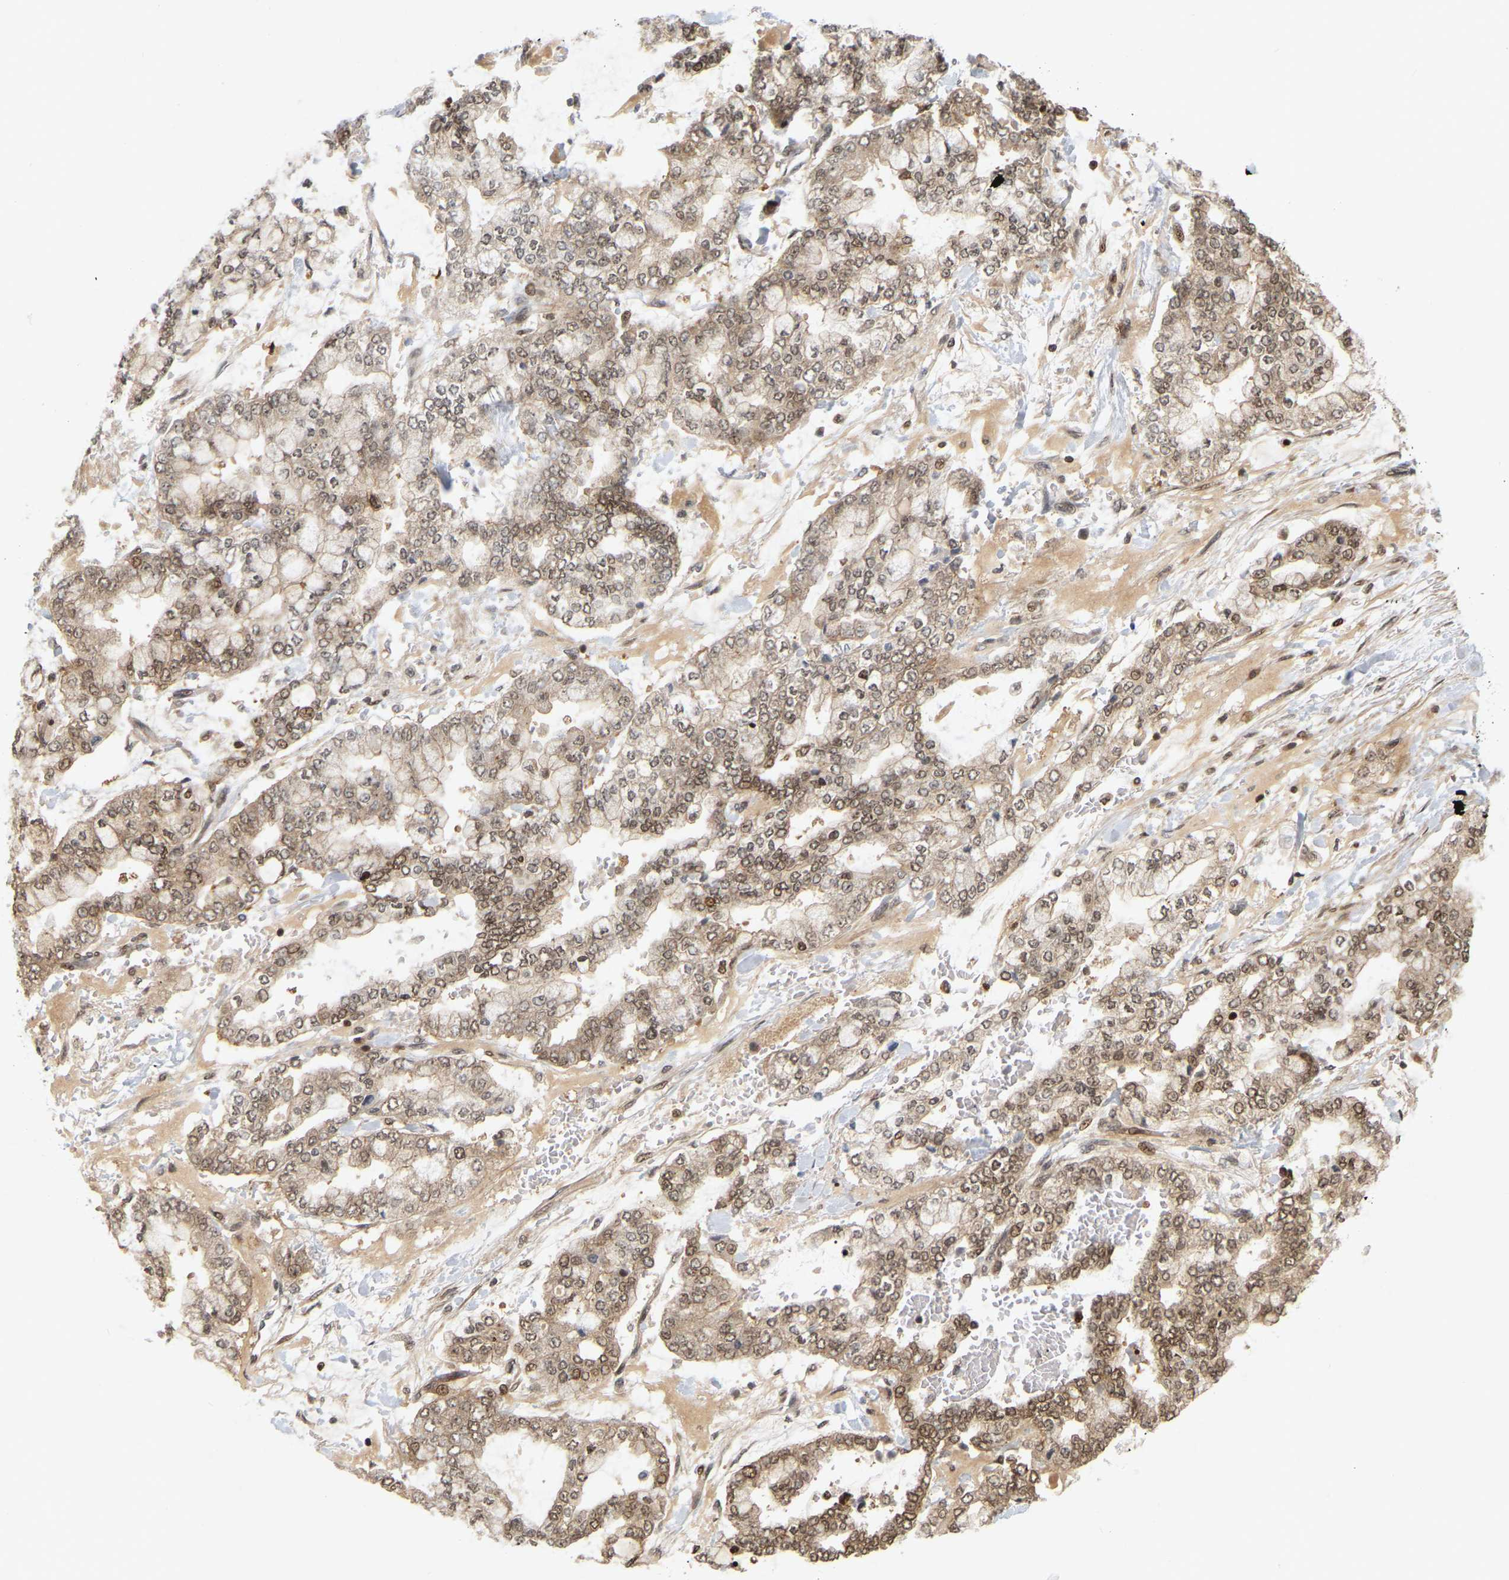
{"staining": {"intensity": "moderate", "quantity": ">75%", "location": "cytoplasmic/membranous,nuclear"}, "tissue": "stomach cancer", "cell_type": "Tumor cells", "image_type": "cancer", "snomed": [{"axis": "morphology", "description": "Normal tissue, NOS"}, {"axis": "morphology", "description": "Adenocarcinoma, NOS"}, {"axis": "topography", "description": "Stomach, upper"}, {"axis": "topography", "description": "Stomach"}], "caption": "A brown stain shows moderate cytoplasmic/membranous and nuclear expression of a protein in human adenocarcinoma (stomach) tumor cells. The protein of interest is shown in brown color, while the nuclei are stained blue.", "gene": "NFE2L2", "patient": {"sex": "male", "age": 76}}